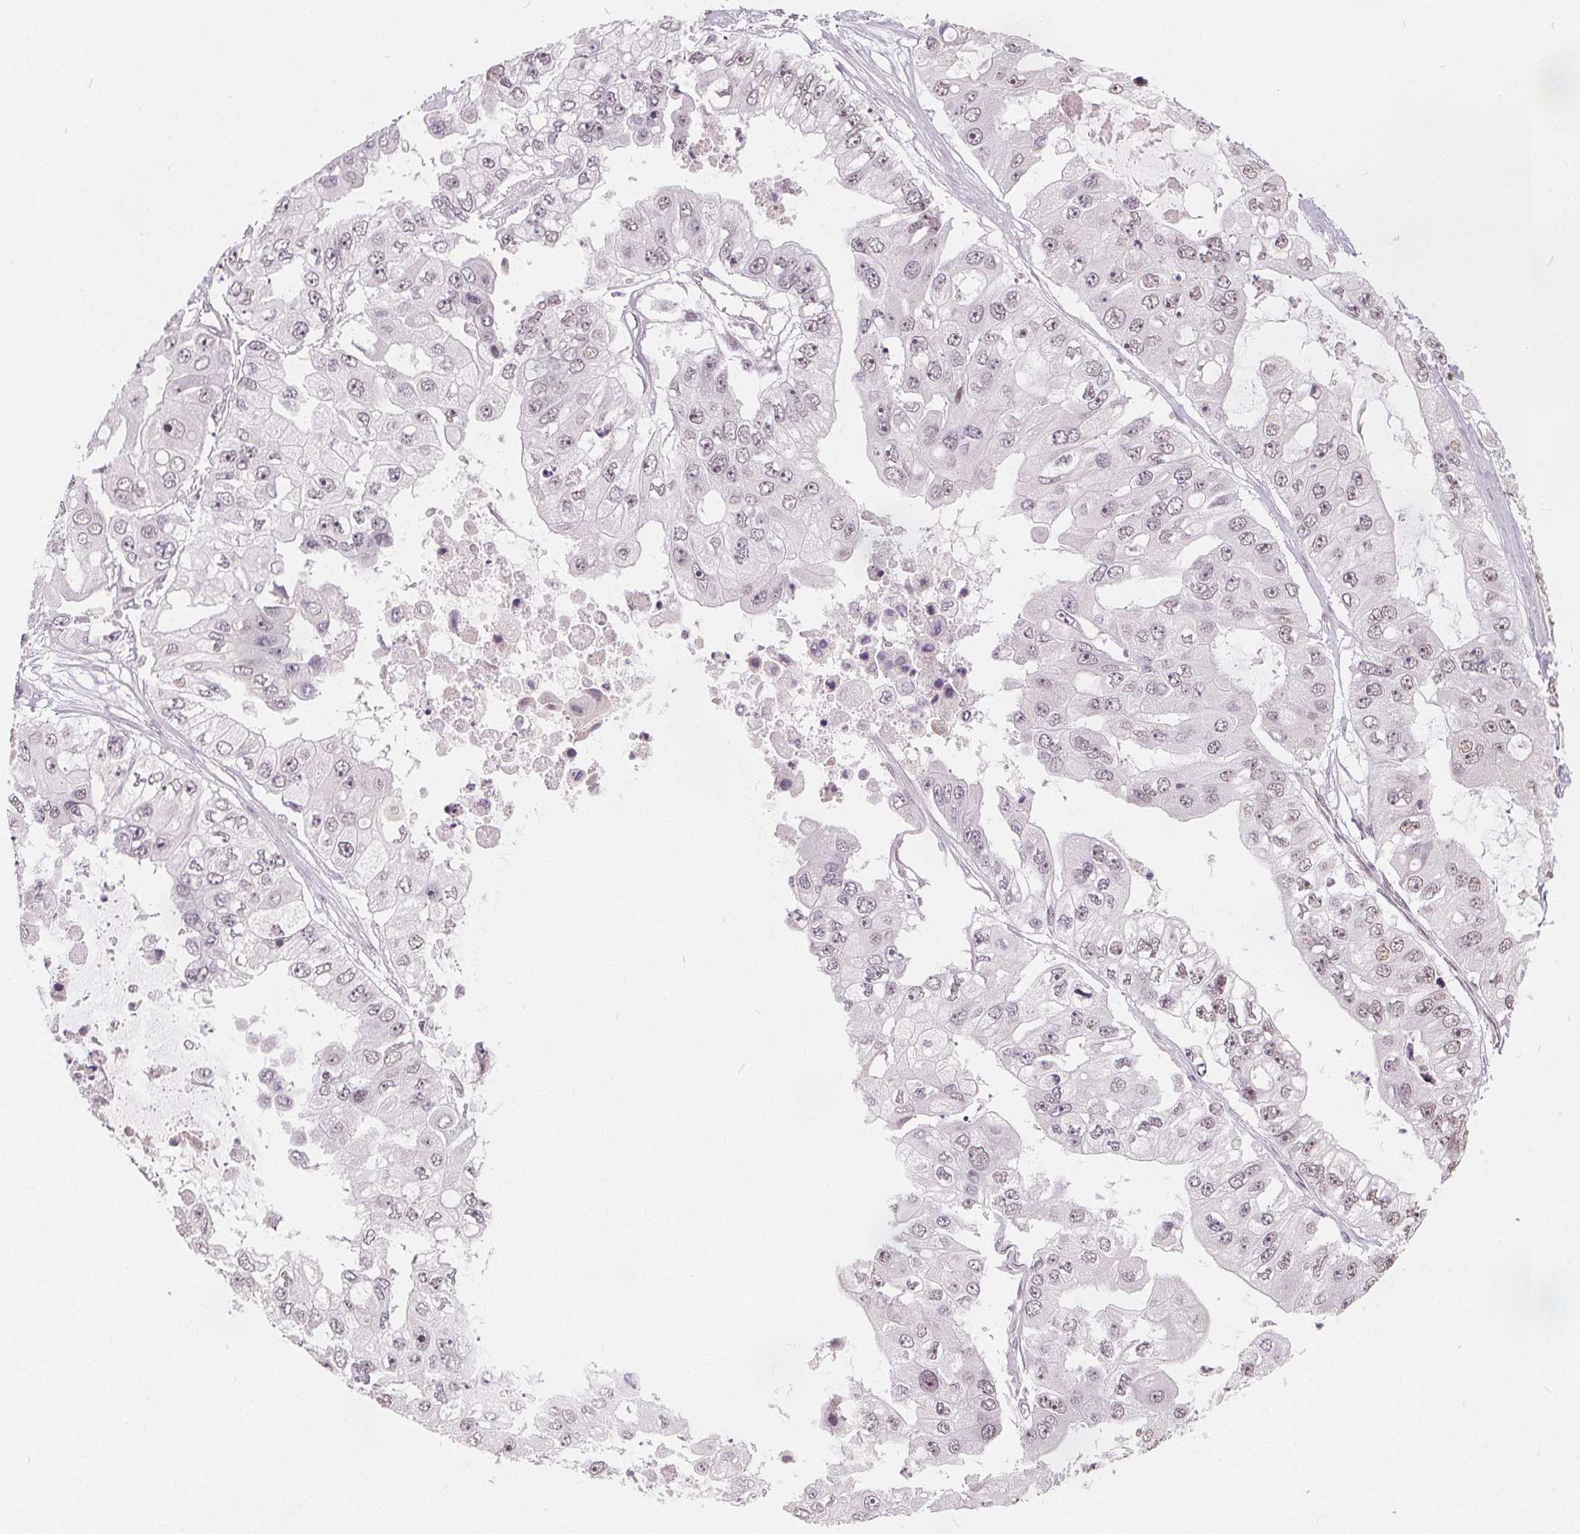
{"staining": {"intensity": "weak", "quantity": "25%-75%", "location": "nuclear"}, "tissue": "ovarian cancer", "cell_type": "Tumor cells", "image_type": "cancer", "snomed": [{"axis": "morphology", "description": "Cystadenocarcinoma, serous, NOS"}, {"axis": "topography", "description": "Ovary"}], "caption": "Protein analysis of ovarian serous cystadenocarcinoma tissue reveals weak nuclear staining in about 25%-75% of tumor cells.", "gene": "NUP210L", "patient": {"sex": "female", "age": 56}}